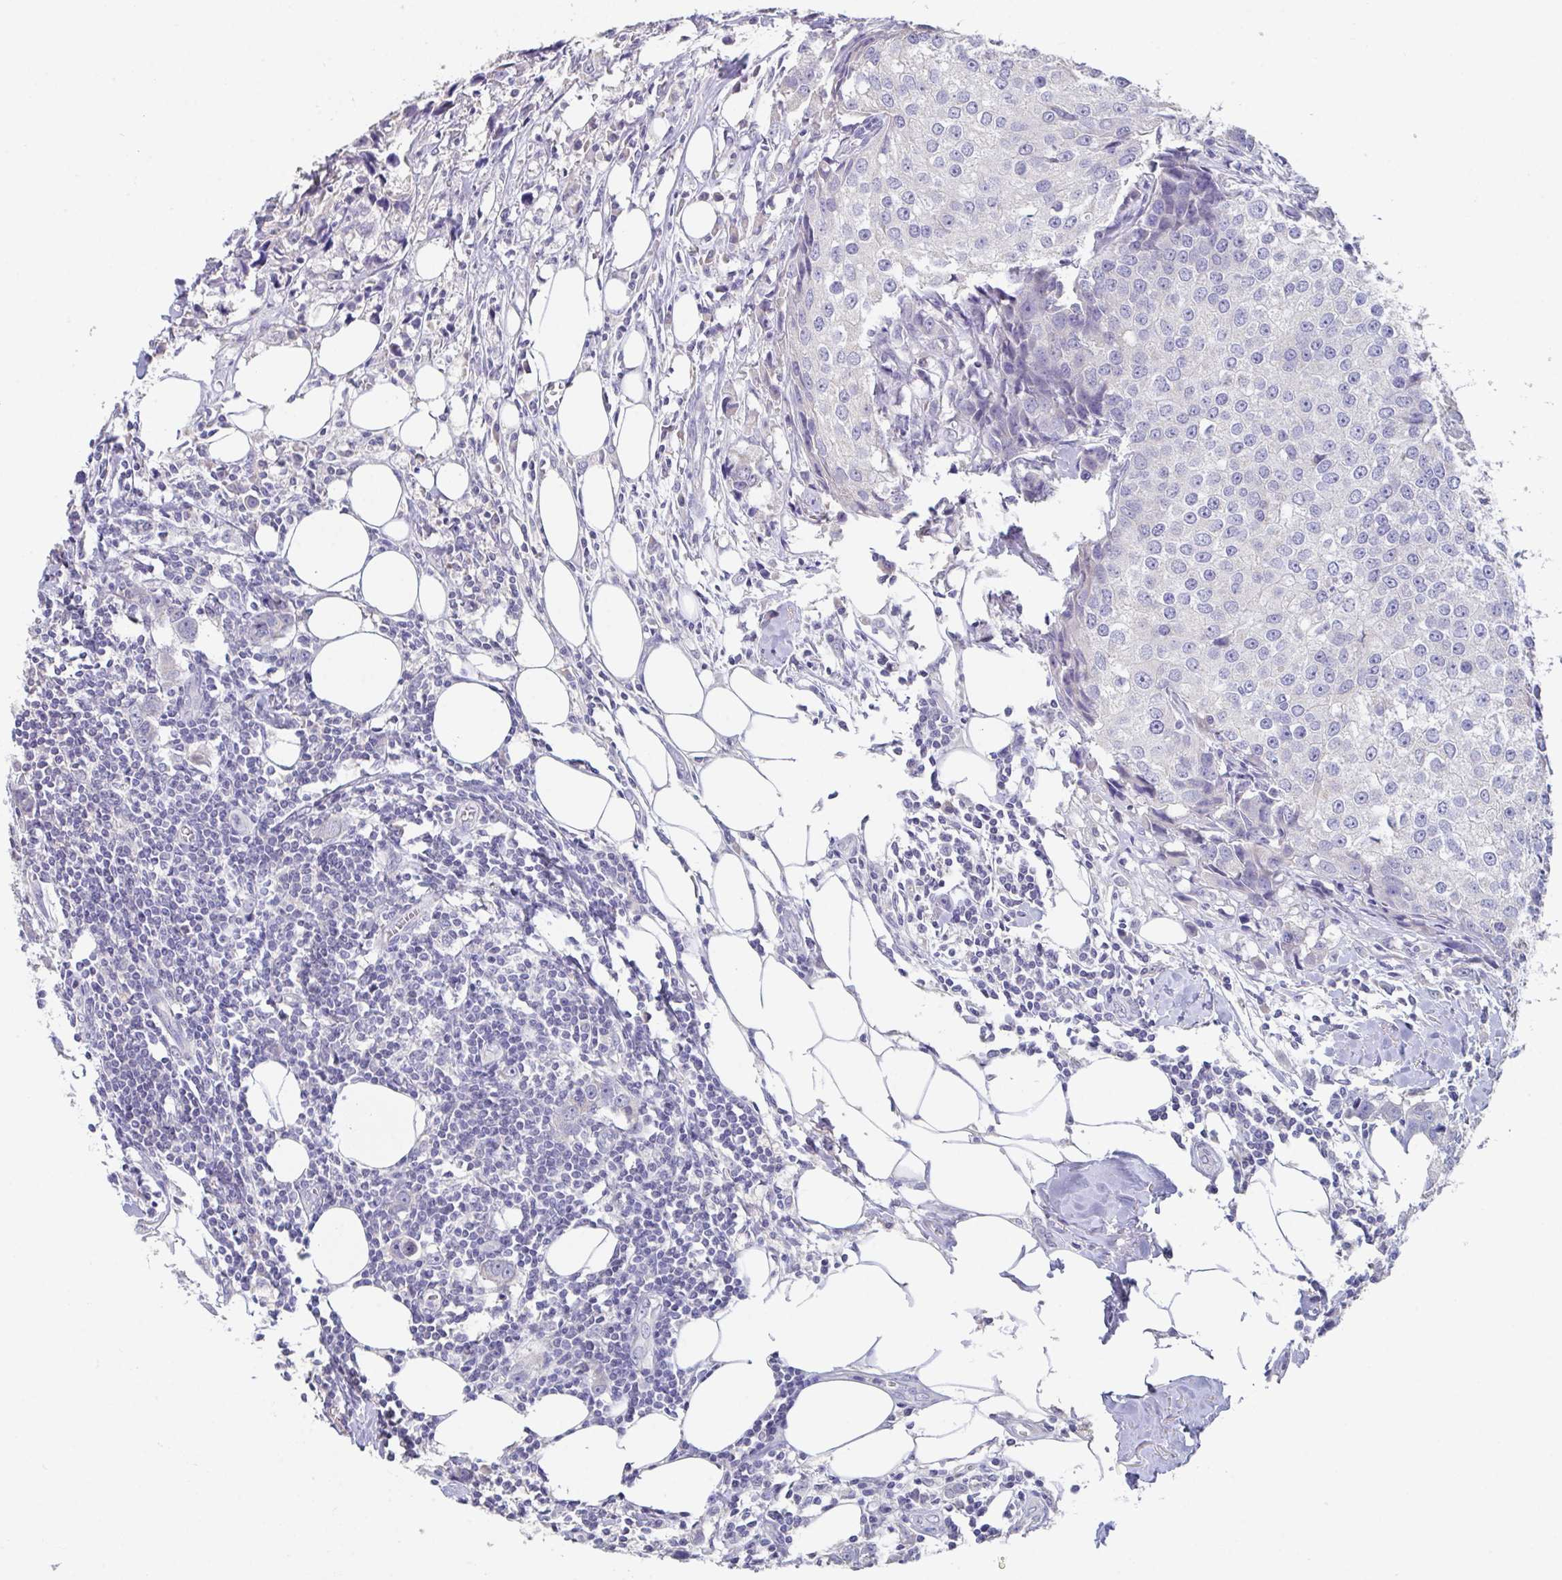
{"staining": {"intensity": "negative", "quantity": "none", "location": "none"}, "tissue": "breast cancer", "cell_type": "Tumor cells", "image_type": "cancer", "snomed": [{"axis": "morphology", "description": "Duct carcinoma"}, {"axis": "topography", "description": "Breast"}], "caption": "IHC image of breast cancer stained for a protein (brown), which displays no staining in tumor cells. (Immunohistochemistry, brightfield microscopy, high magnification).", "gene": "SLC44A4", "patient": {"sex": "female", "age": 80}}